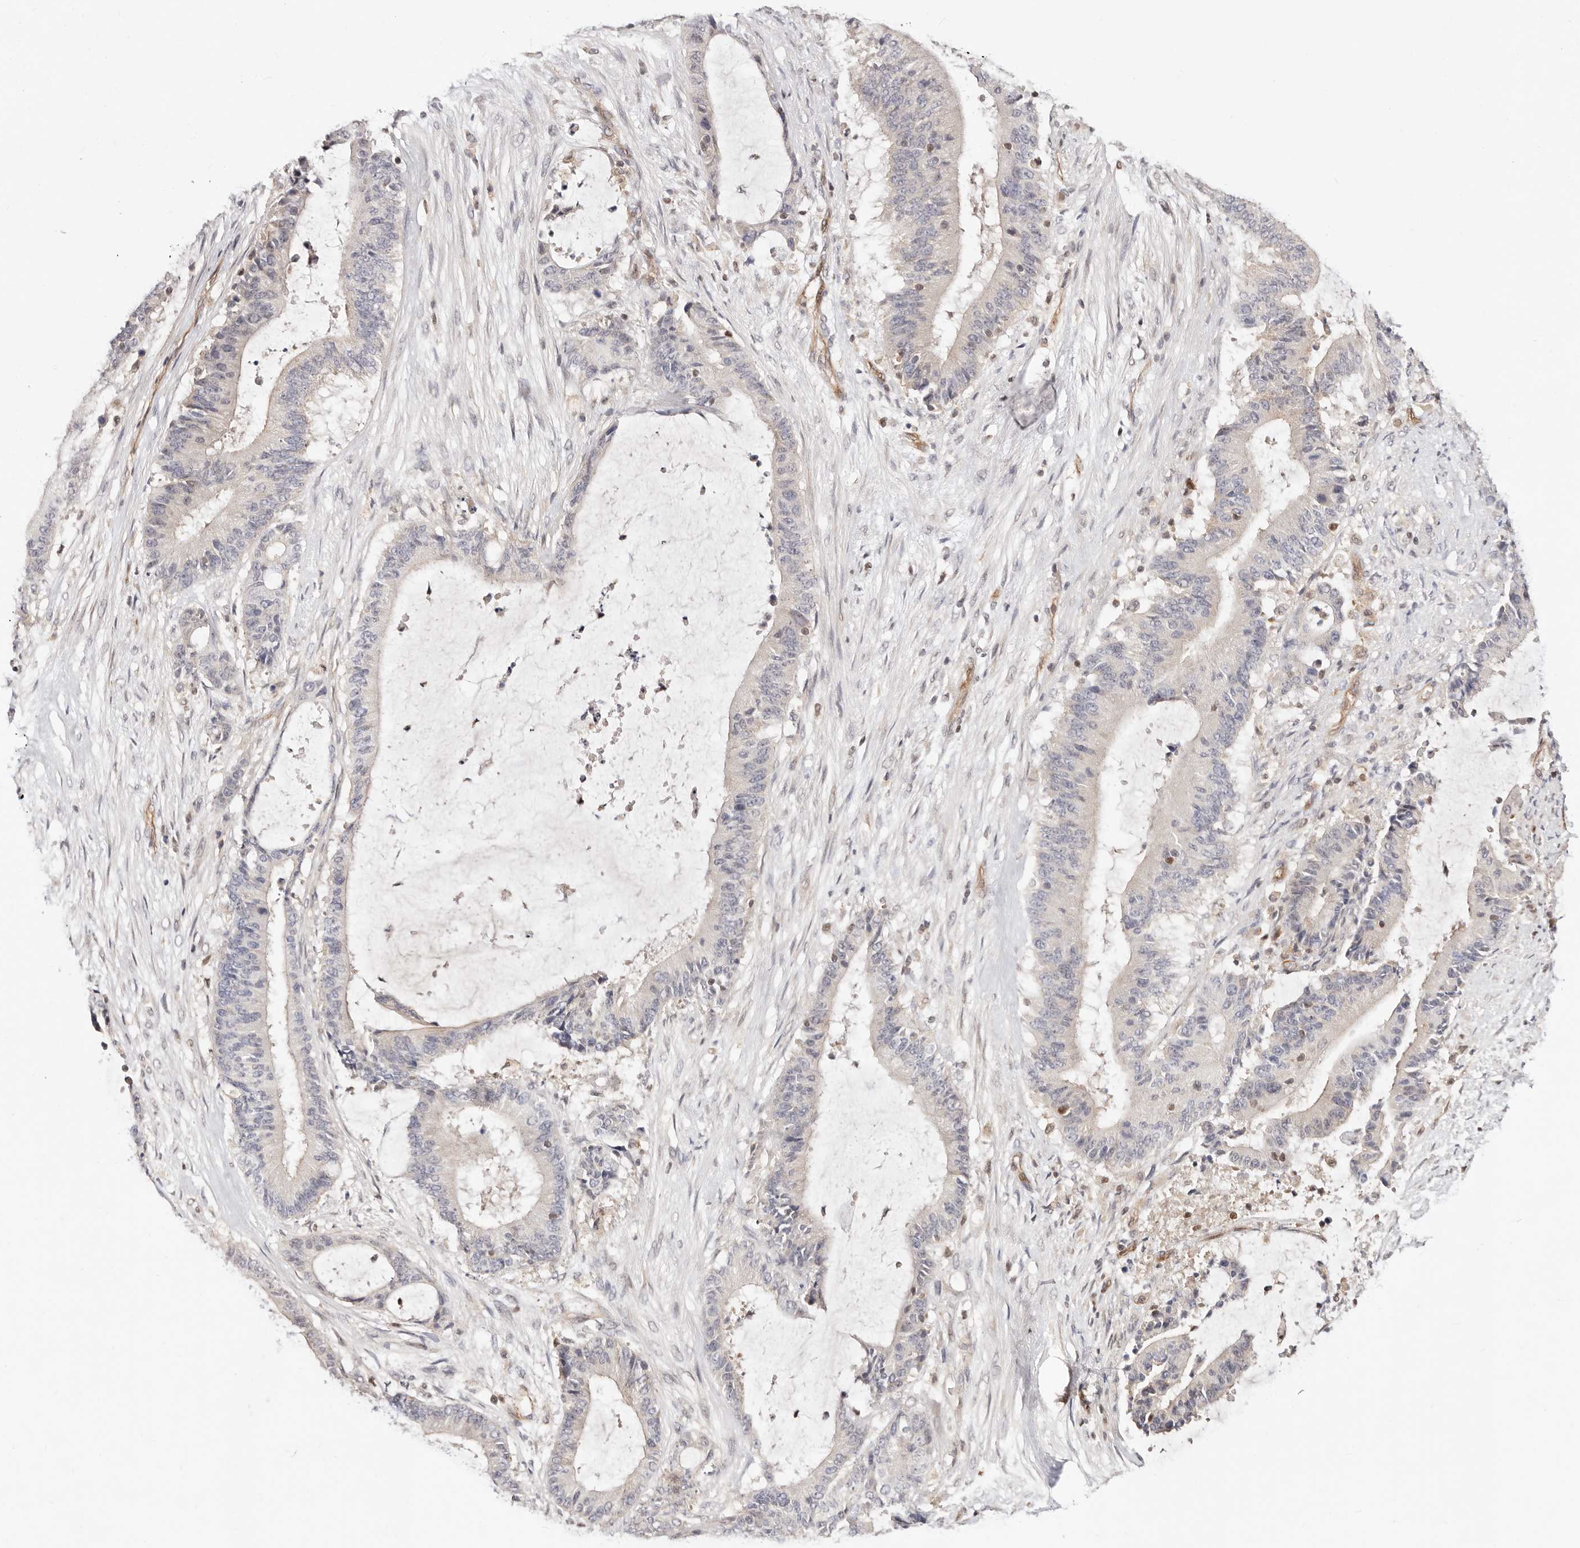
{"staining": {"intensity": "negative", "quantity": "none", "location": "none"}, "tissue": "liver cancer", "cell_type": "Tumor cells", "image_type": "cancer", "snomed": [{"axis": "morphology", "description": "Normal tissue, NOS"}, {"axis": "morphology", "description": "Cholangiocarcinoma"}, {"axis": "topography", "description": "Liver"}, {"axis": "topography", "description": "Peripheral nerve tissue"}], "caption": "IHC image of human liver cancer stained for a protein (brown), which displays no positivity in tumor cells. (DAB immunohistochemistry (IHC) with hematoxylin counter stain).", "gene": "STAT5A", "patient": {"sex": "female", "age": 73}}